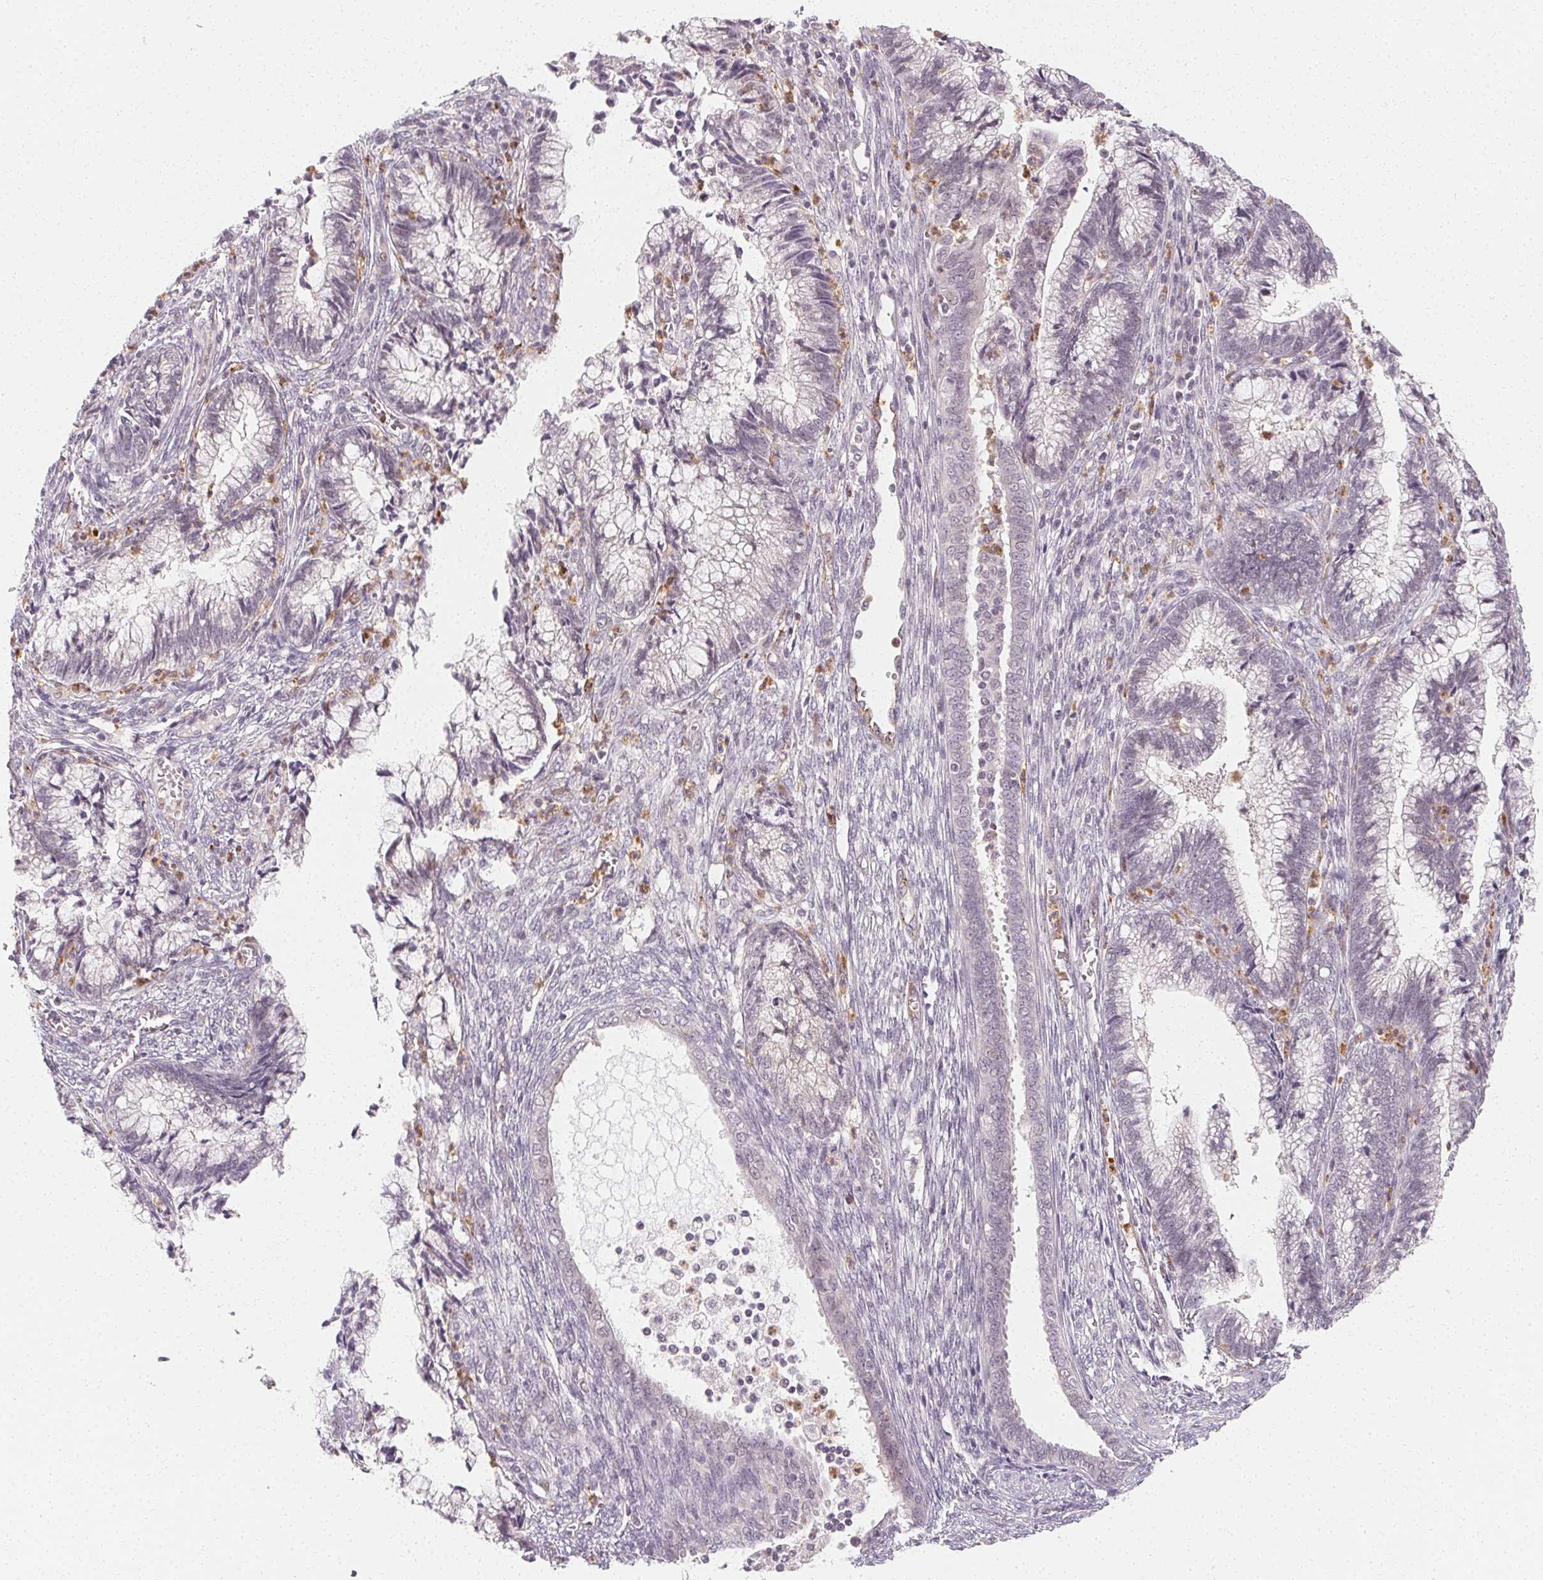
{"staining": {"intensity": "negative", "quantity": "none", "location": "none"}, "tissue": "cervical cancer", "cell_type": "Tumor cells", "image_type": "cancer", "snomed": [{"axis": "morphology", "description": "Adenocarcinoma, NOS"}, {"axis": "topography", "description": "Cervix"}], "caption": "A high-resolution histopathology image shows immunohistochemistry (IHC) staining of cervical cancer (adenocarcinoma), which shows no significant staining in tumor cells.", "gene": "CLCNKB", "patient": {"sex": "female", "age": 44}}